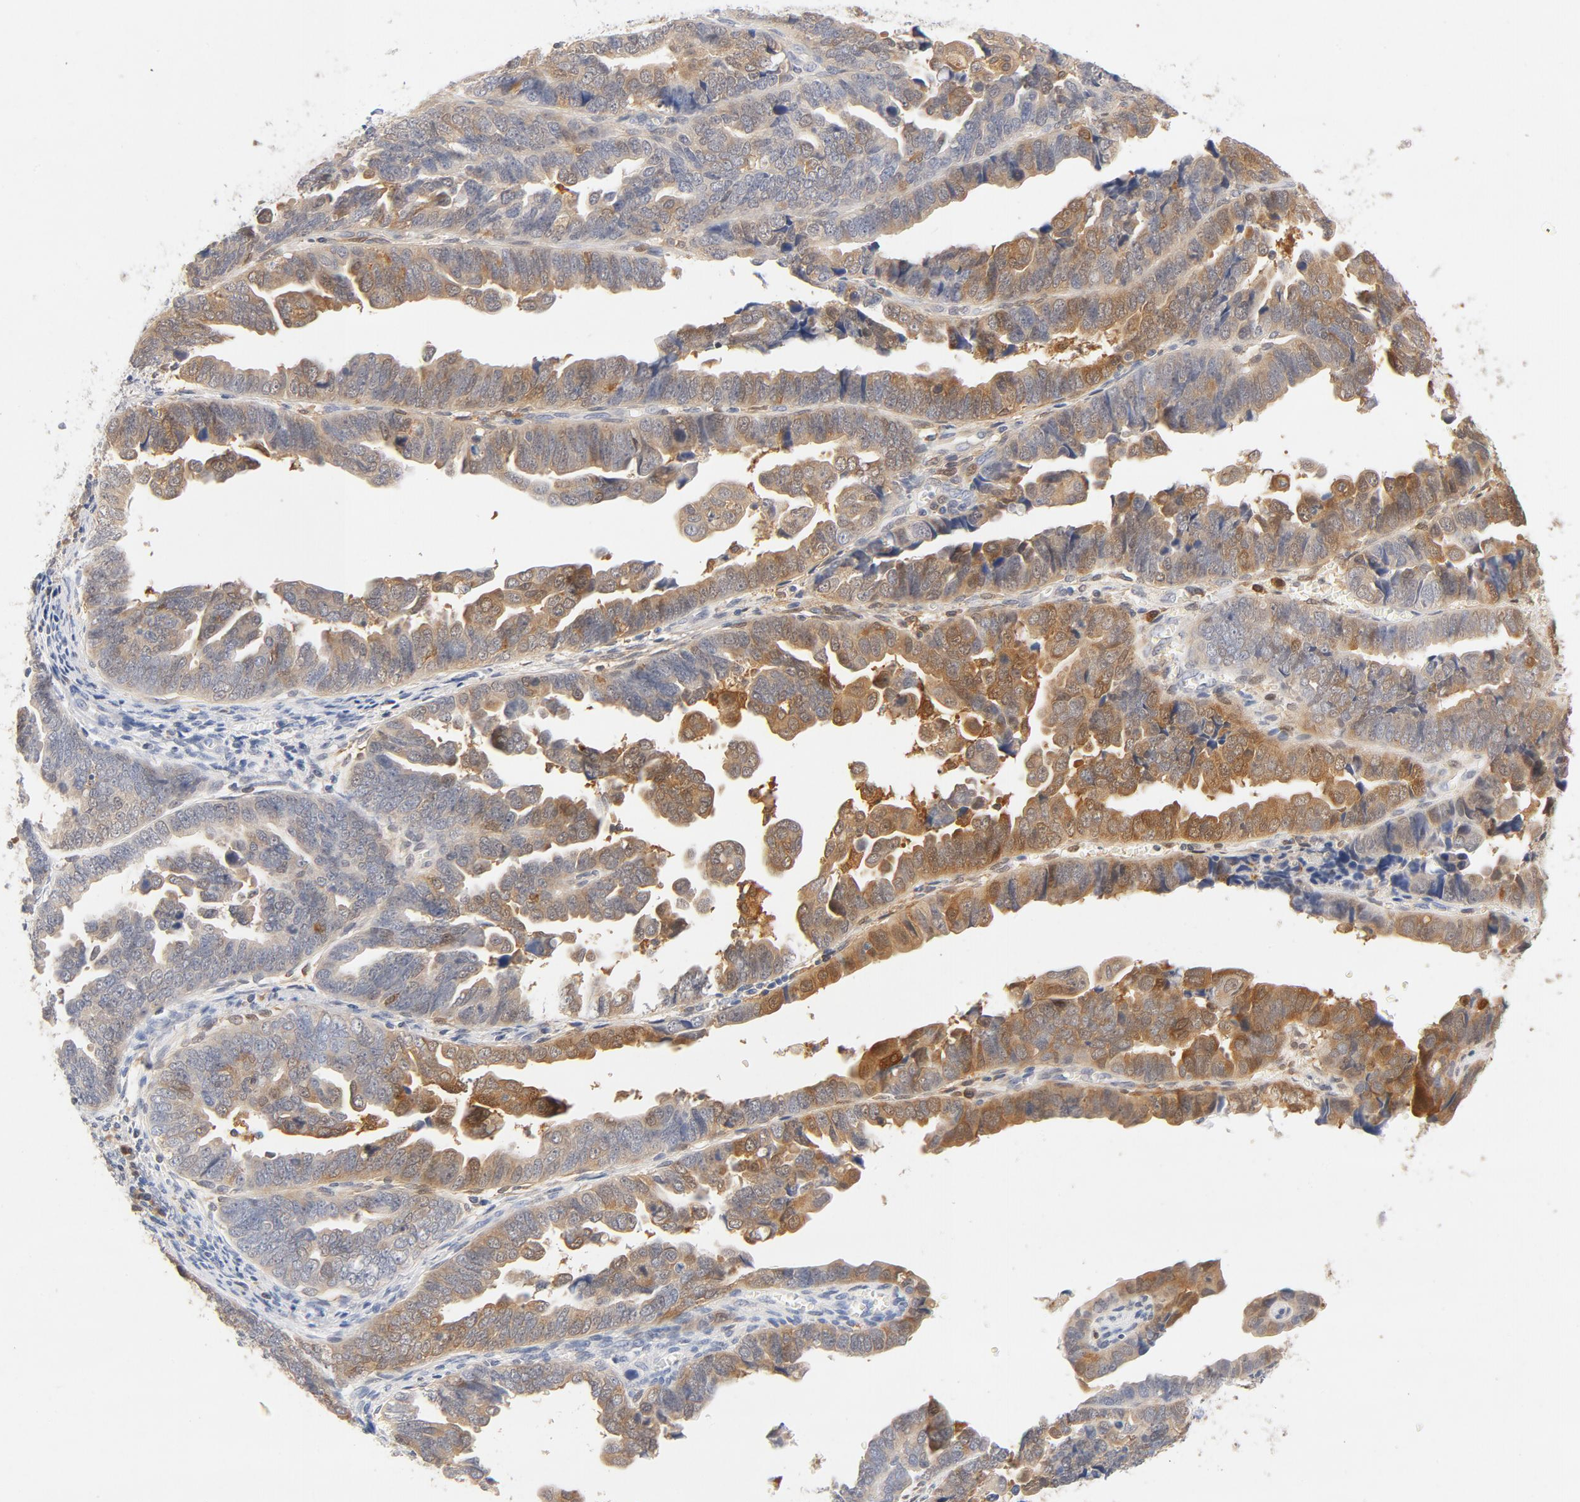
{"staining": {"intensity": "moderate", "quantity": "25%-75%", "location": "cytoplasmic/membranous"}, "tissue": "endometrial cancer", "cell_type": "Tumor cells", "image_type": "cancer", "snomed": [{"axis": "morphology", "description": "Adenocarcinoma, NOS"}, {"axis": "topography", "description": "Endometrium"}], "caption": "IHC photomicrograph of neoplastic tissue: endometrial adenocarcinoma stained using immunohistochemistry (IHC) displays medium levels of moderate protein expression localized specifically in the cytoplasmic/membranous of tumor cells, appearing as a cytoplasmic/membranous brown color.", "gene": "STAT1", "patient": {"sex": "female", "age": 75}}